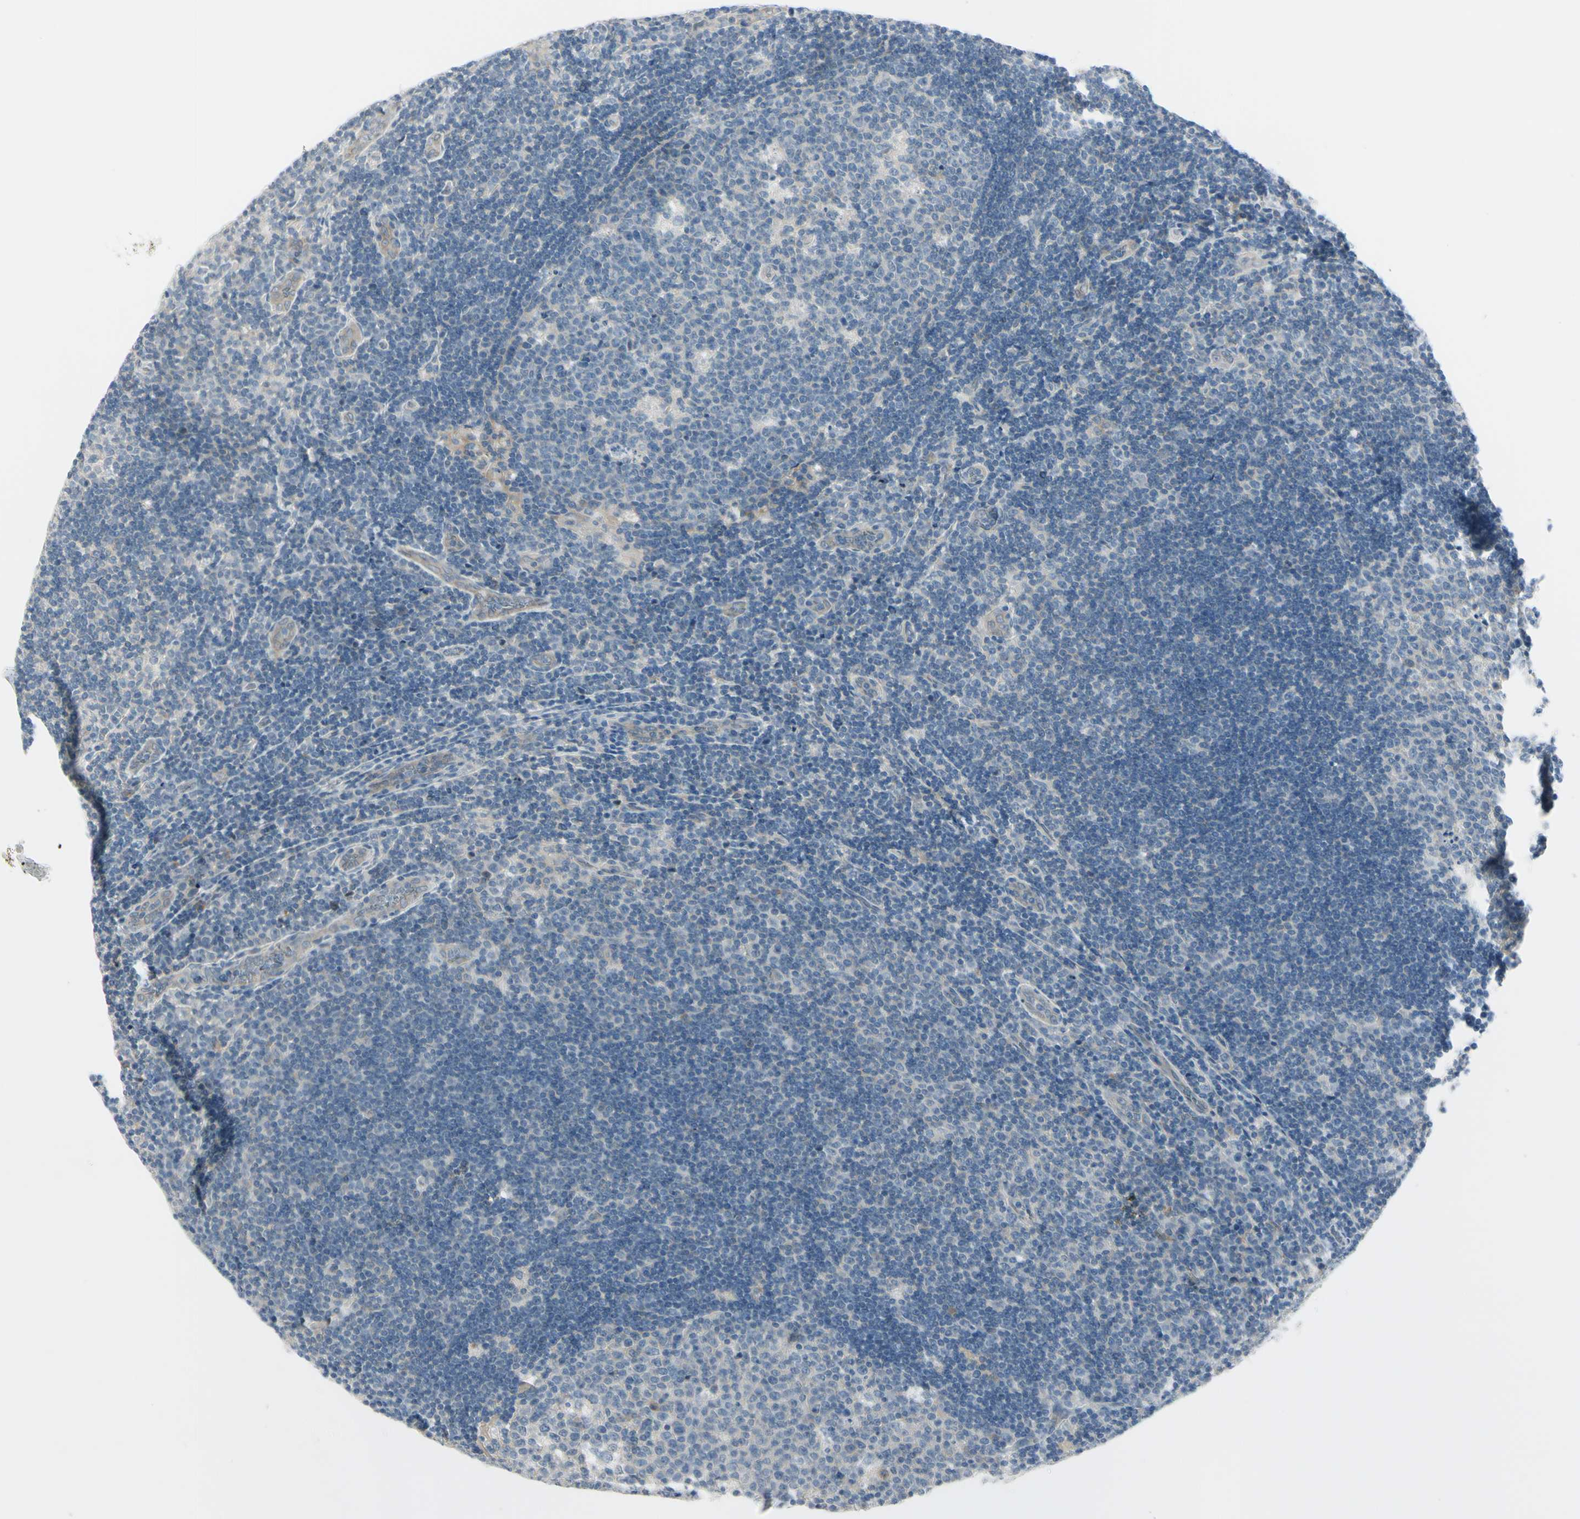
{"staining": {"intensity": "negative", "quantity": "none", "location": "none"}, "tissue": "lymph node", "cell_type": "Germinal center cells", "image_type": "normal", "snomed": [{"axis": "morphology", "description": "Normal tissue, NOS"}, {"axis": "topography", "description": "Lymph node"}, {"axis": "topography", "description": "Salivary gland"}], "caption": "Germinal center cells show no significant protein expression in unremarkable lymph node. (Brightfield microscopy of DAB immunohistochemistry at high magnification).", "gene": "ASB9", "patient": {"sex": "male", "age": 8}}